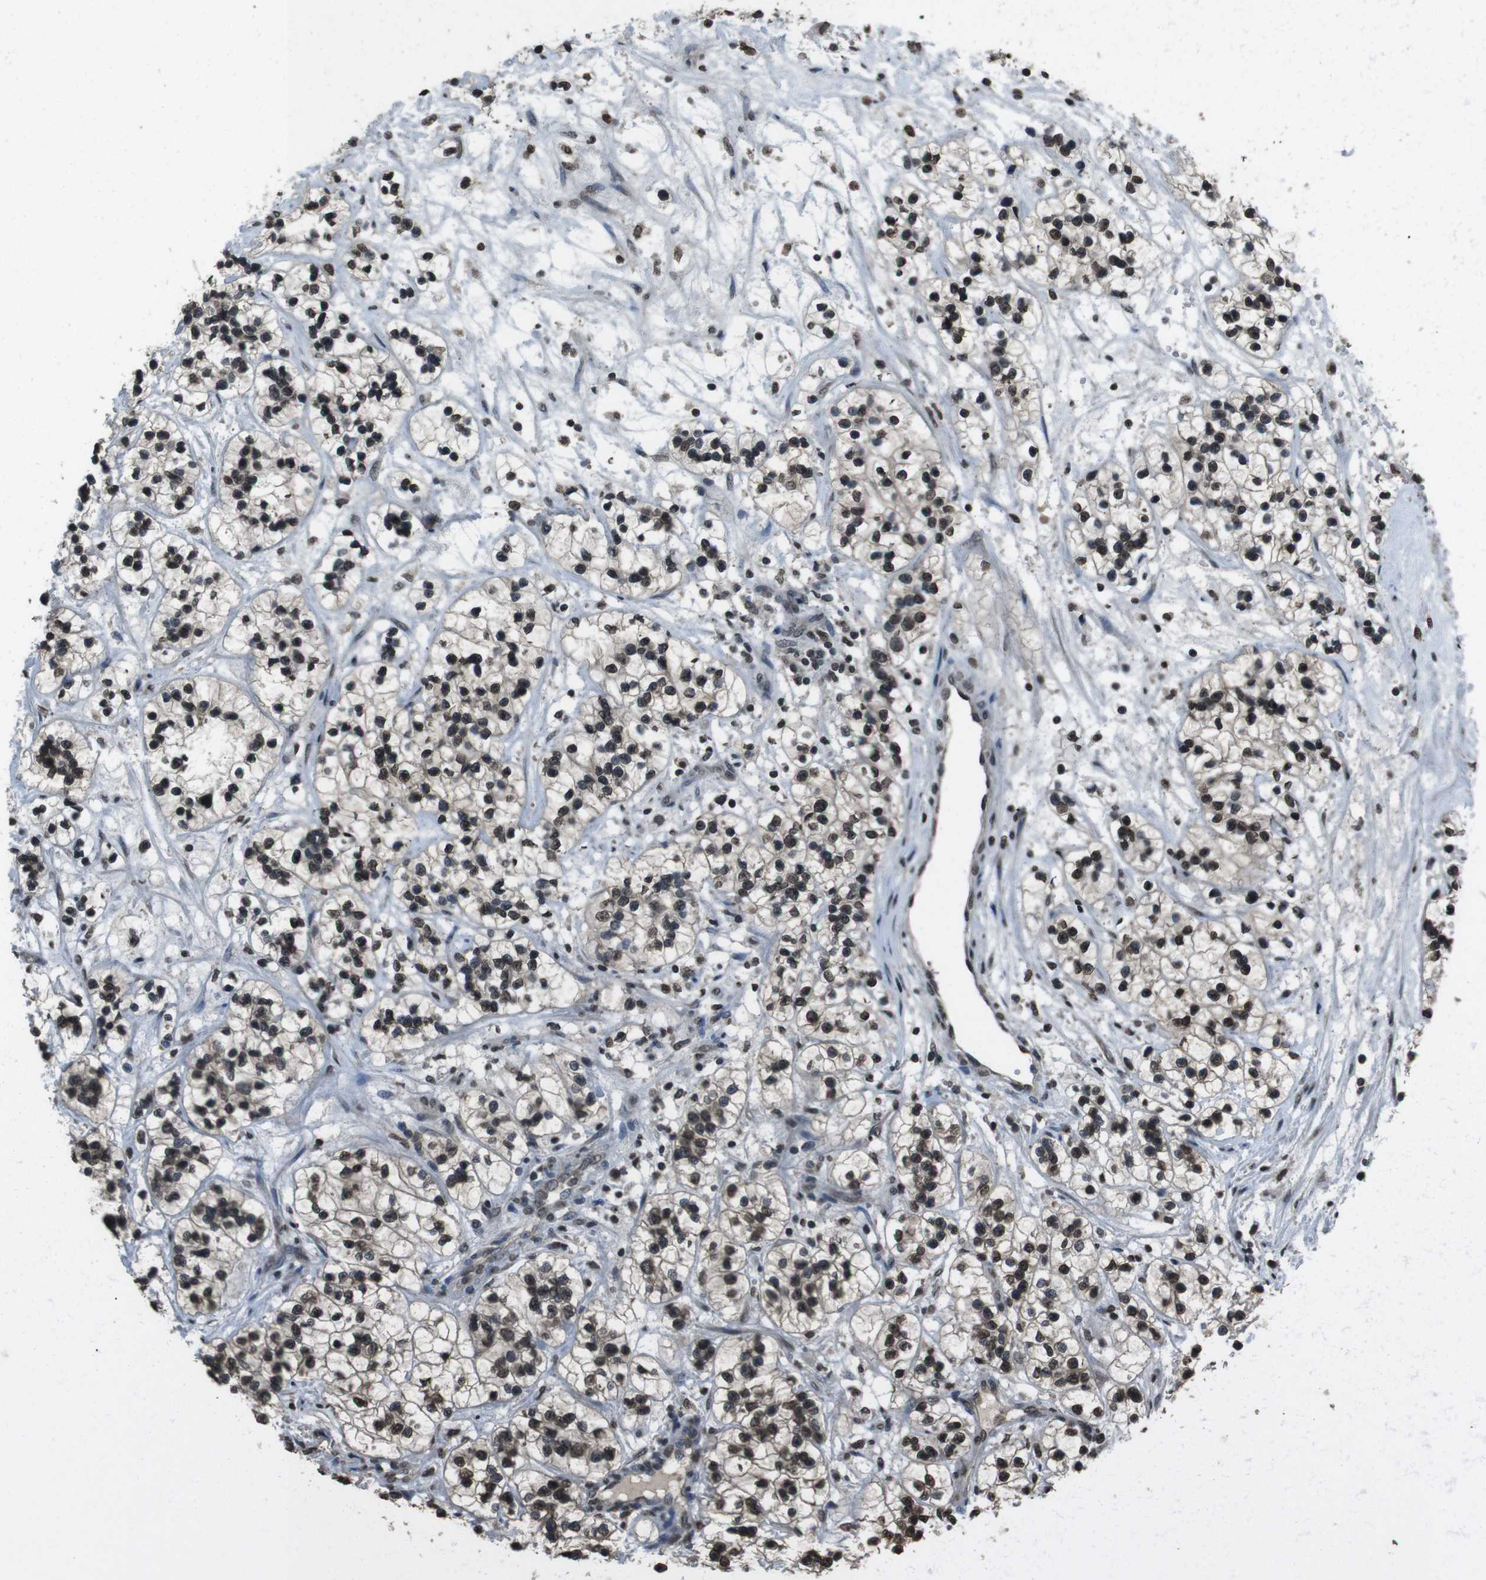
{"staining": {"intensity": "moderate", "quantity": ">75%", "location": "nuclear"}, "tissue": "renal cancer", "cell_type": "Tumor cells", "image_type": "cancer", "snomed": [{"axis": "morphology", "description": "Adenocarcinoma, NOS"}, {"axis": "topography", "description": "Kidney"}], "caption": "A histopathology image of human renal cancer stained for a protein exhibits moderate nuclear brown staining in tumor cells. The protein of interest is stained brown, and the nuclei are stained in blue (DAB (3,3'-diaminobenzidine) IHC with brightfield microscopy, high magnification).", "gene": "MAF", "patient": {"sex": "female", "age": 57}}